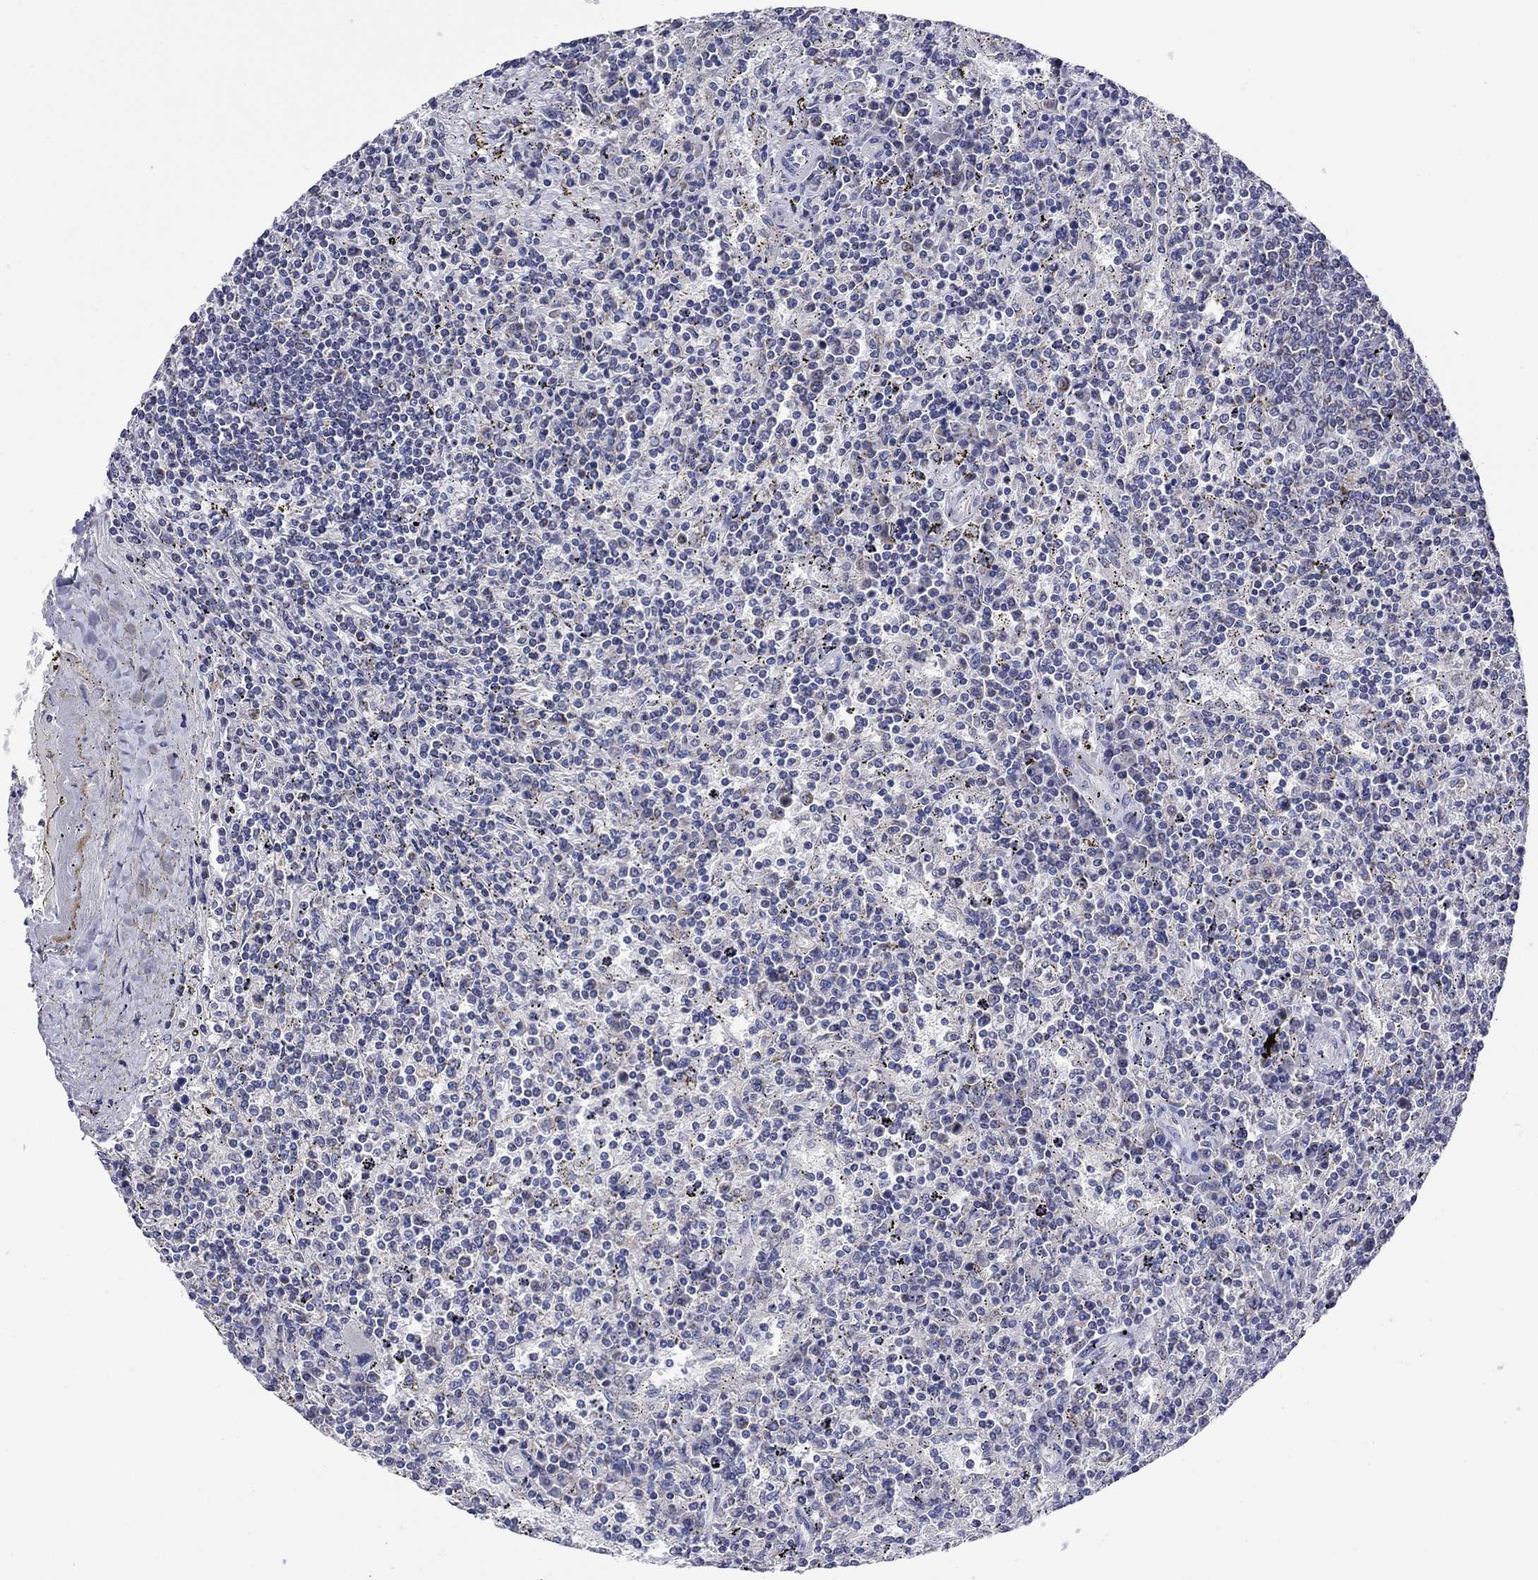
{"staining": {"intensity": "negative", "quantity": "none", "location": "none"}, "tissue": "lymphoma", "cell_type": "Tumor cells", "image_type": "cancer", "snomed": [{"axis": "morphology", "description": "Malignant lymphoma, non-Hodgkin's type, Low grade"}, {"axis": "topography", "description": "Spleen"}], "caption": "A high-resolution image shows immunohistochemistry (IHC) staining of low-grade malignant lymphoma, non-Hodgkin's type, which displays no significant positivity in tumor cells.", "gene": "CLVS1", "patient": {"sex": "male", "age": 62}}